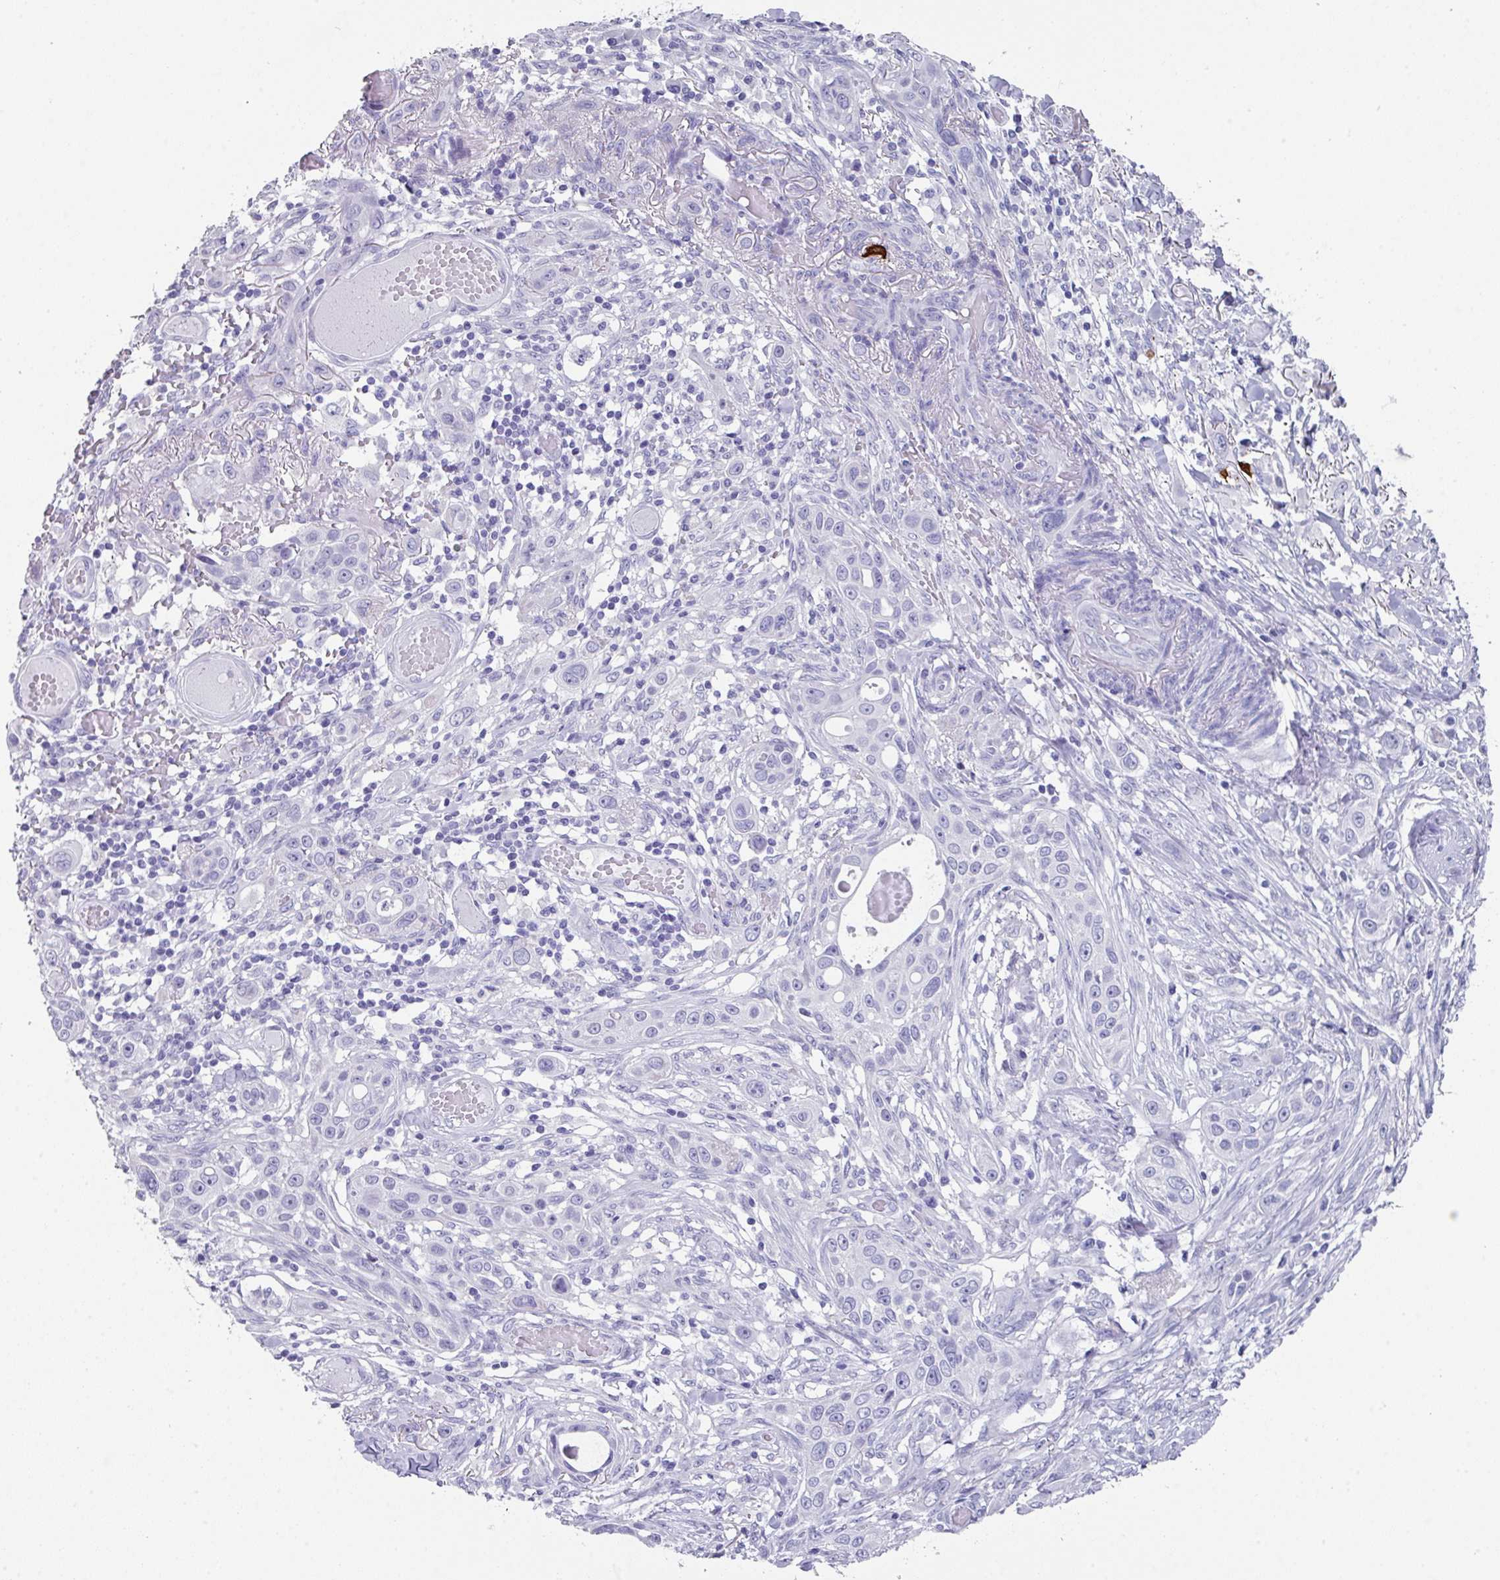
{"staining": {"intensity": "negative", "quantity": "none", "location": "none"}, "tissue": "skin cancer", "cell_type": "Tumor cells", "image_type": "cancer", "snomed": [{"axis": "morphology", "description": "Squamous cell carcinoma, NOS"}, {"axis": "topography", "description": "Skin"}], "caption": "Immunohistochemical staining of human squamous cell carcinoma (skin) demonstrates no significant staining in tumor cells.", "gene": "PEX10", "patient": {"sex": "female", "age": 69}}